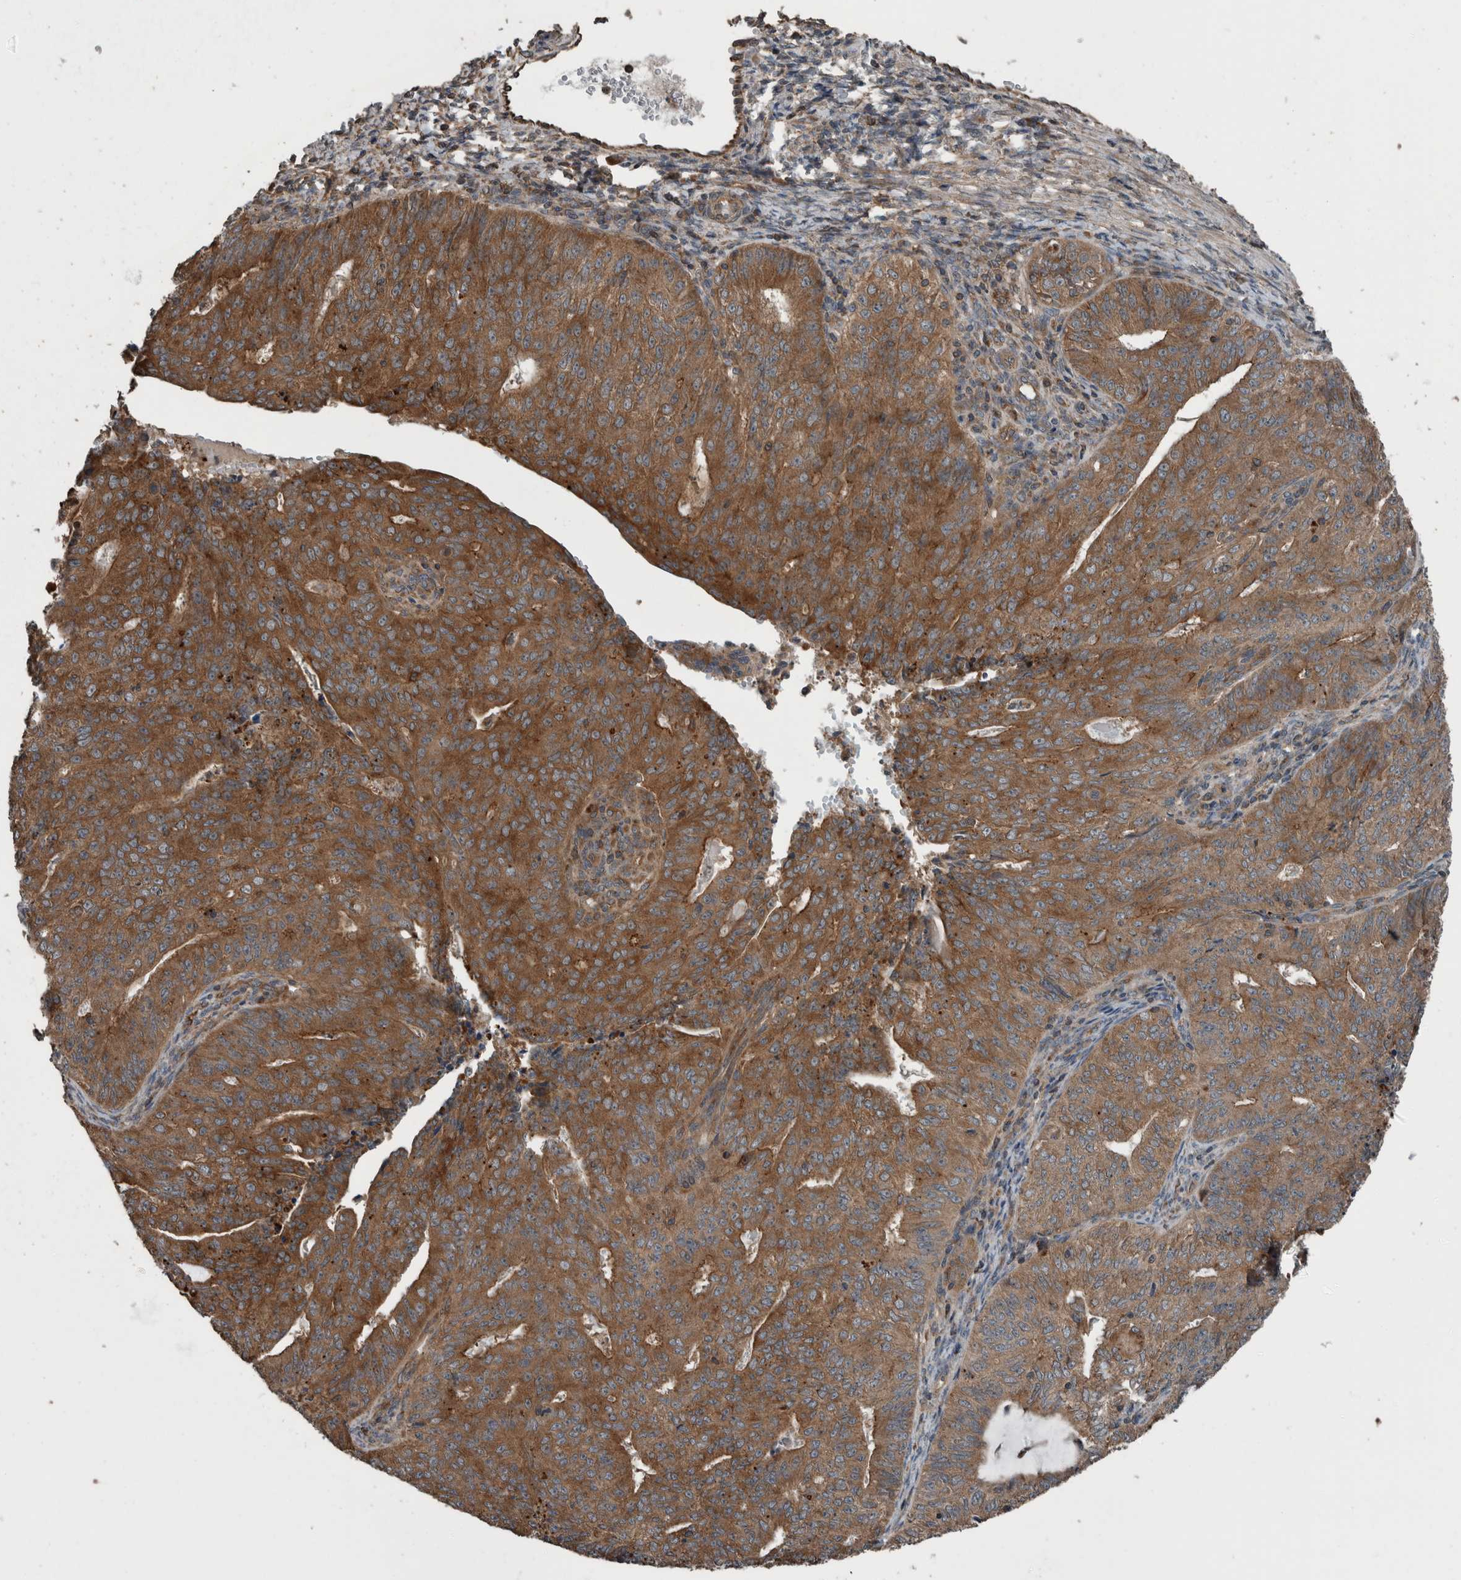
{"staining": {"intensity": "strong", "quantity": ">75%", "location": "cytoplasmic/membranous"}, "tissue": "endometrial cancer", "cell_type": "Tumor cells", "image_type": "cancer", "snomed": [{"axis": "morphology", "description": "Adenocarcinoma, NOS"}, {"axis": "topography", "description": "Endometrium"}], "caption": "A photomicrograph of endometrial adenocarcinoma stained for a protein reveals strong cytoplasmic/membranous brown staining in tumor cells. The staining was performed using DAB to visualize the protein expression in brown, while the nuclei were stained in blue with hematoxylin (Magnification: 20x).", "gene": "RIOK3", "patient": {"sex": "female", "age": 32}}